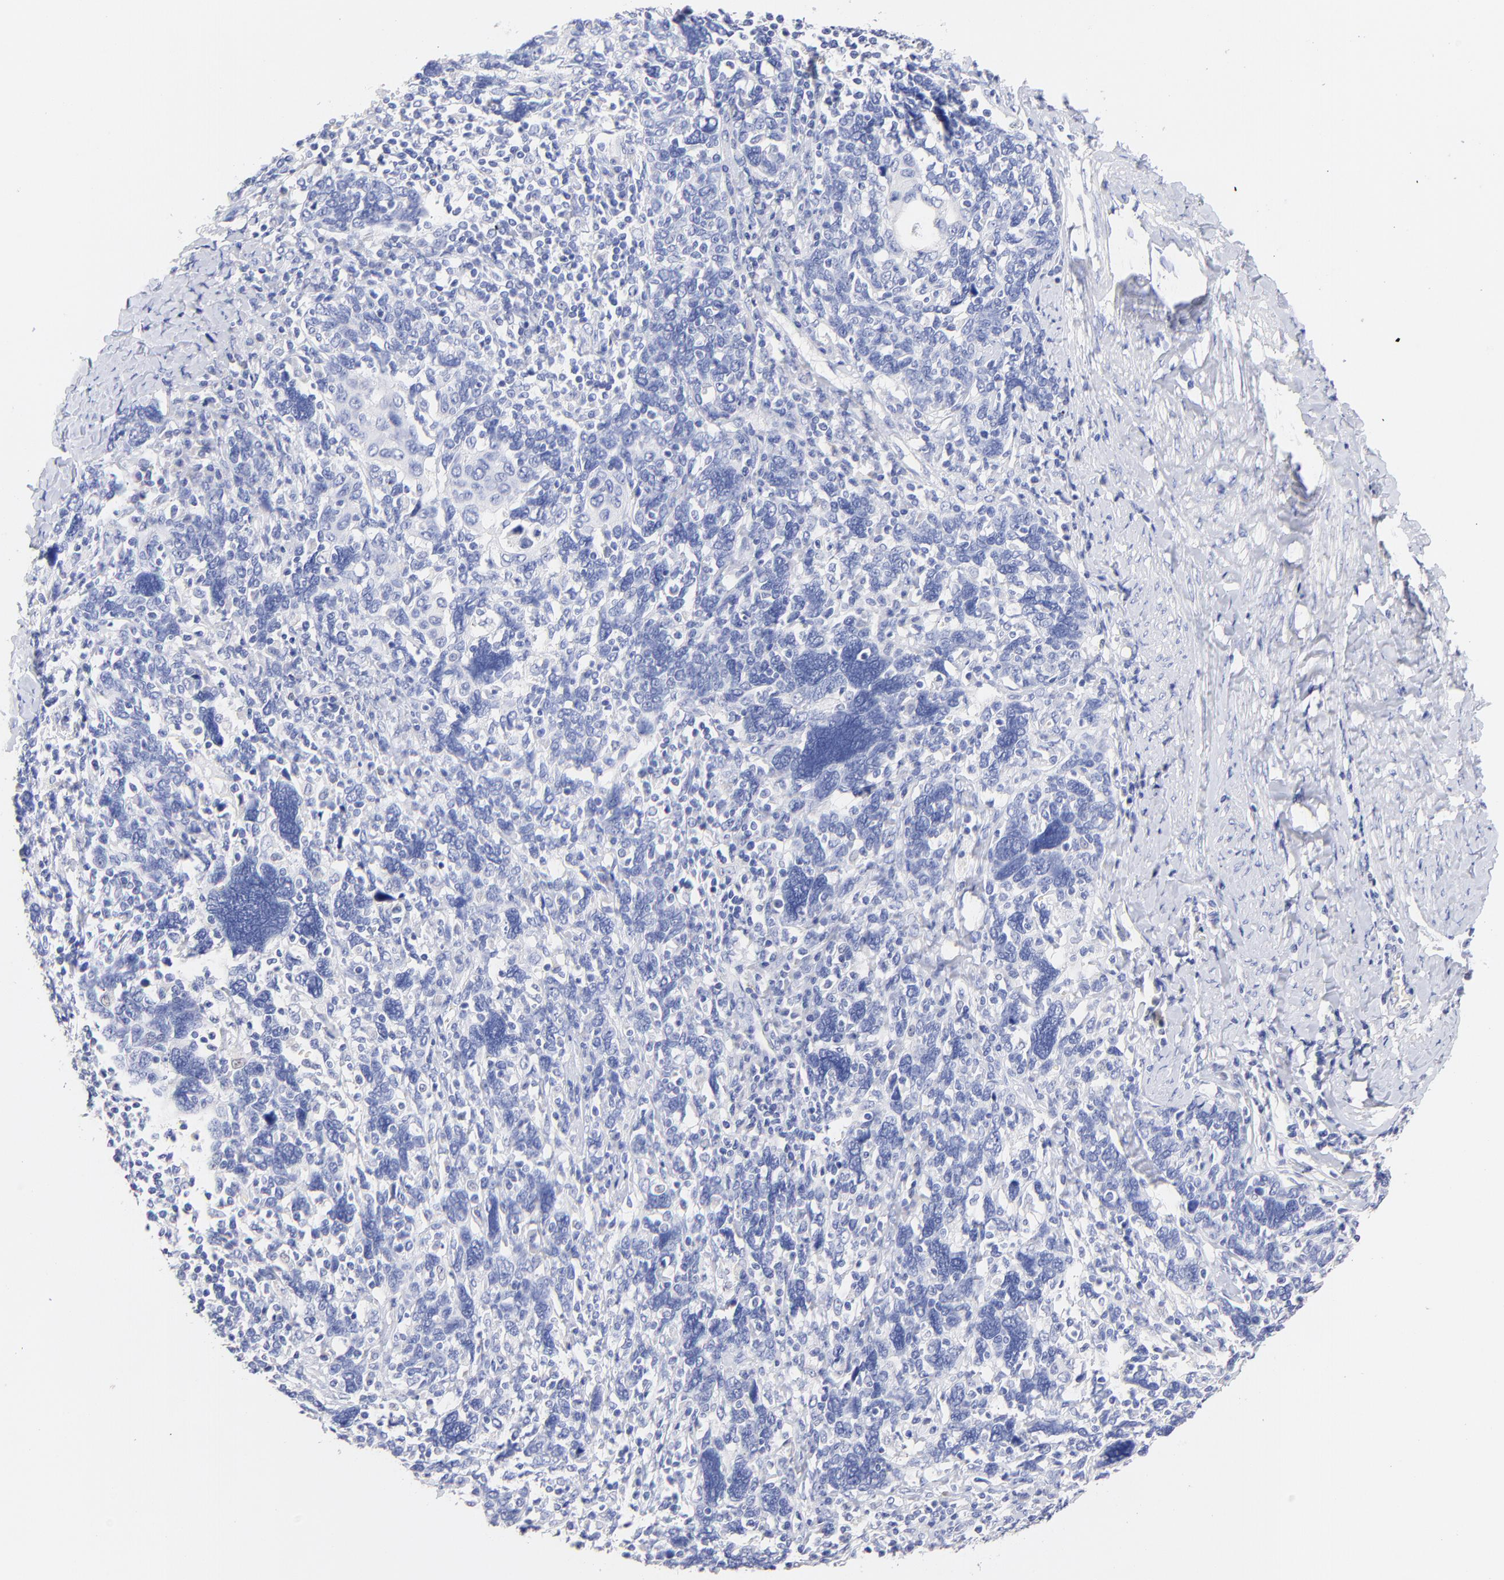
{"staining": {"intensity": "negative", "quantity": "none", "location": "none"}, "tissue": "cervical cancer", "cell_type": "Tumor cells", "image_type": "cancer", "snomed": [{"axis": "morphology", "description": "Squamous cell carcinoma, NOS"}, {"axis": "topography", "description": "Cervix"}], "caption": "Tumor cells are negative for brown protein staining in cervical squamous cell carcinoma.", "gene": "CFAP57", "patient": {"sex": "female", "age": 41}}